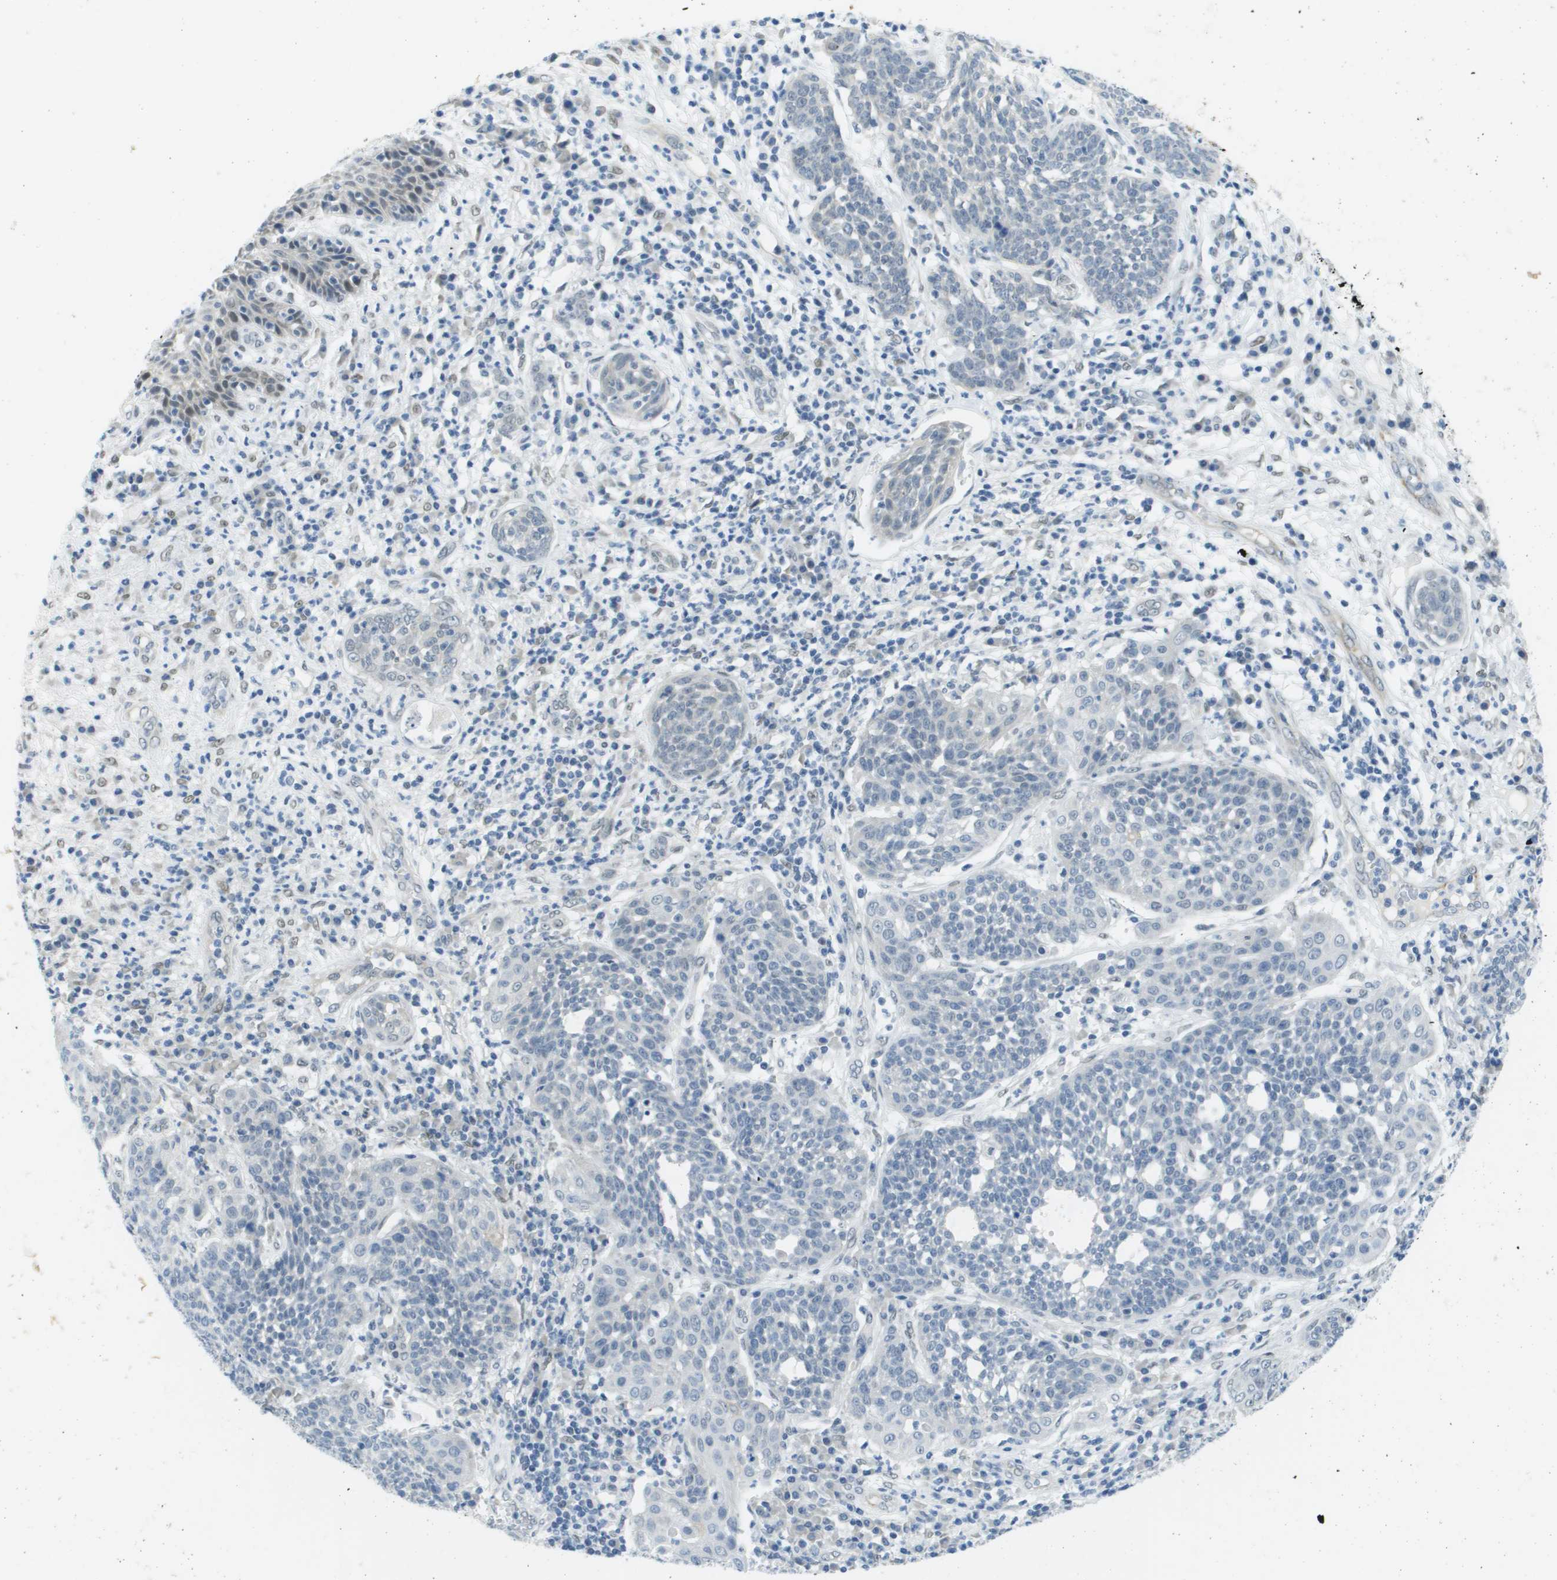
{"staining": {"intensity": "negative", "quantity": "none", "location": "none"}, "tissue": "cervical cancer", "cell_type": "Tumor cells", "image_type": "cancer", "snomed": [{"axis": "morphology", "description": "Squamous cell carcinoma, NOS"}, {"axis": "topography", "description": "Cervix"}], "caption": "The IHC photomicrograph has no significant expression in tumor cells of cervical cancer (squamous cell carcinoma) tissue.", "gene": "ARID1B", "patient": {"sex": "female", "age": 34}}